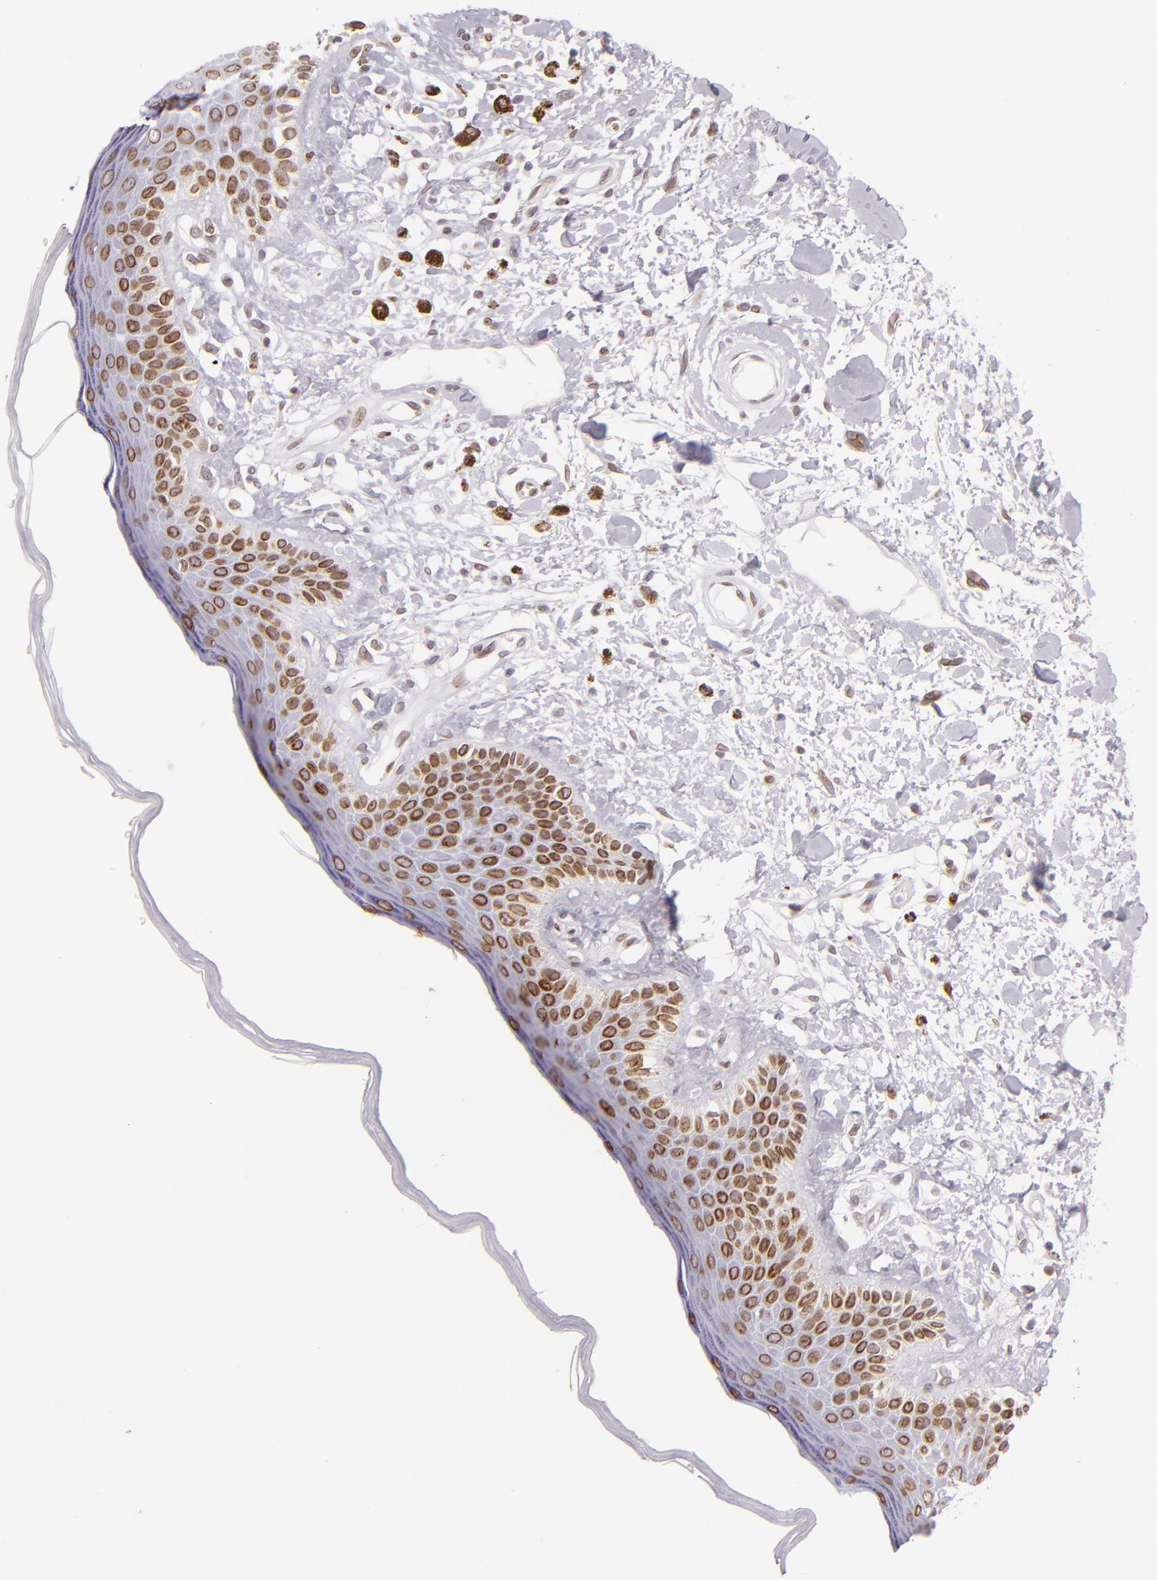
{"staining": {"intensity": "strong", "quantity": ">75%", "location": "nuclear"}, "tissue": "skin", "cell_type": "Epidermal cells", "image_type": "normal", "snomed": [{"axis": "morphology", "description": "Normal tissue, NOS"}, {"axis": "topography", "description": "Anal"}], "caption": "Protein expression analysis of normal skin shows strong nuclear staining in approximately >75% of epidermal cells.", "gene": "EMD", "patient": {"sex": "female", "age": 78}}